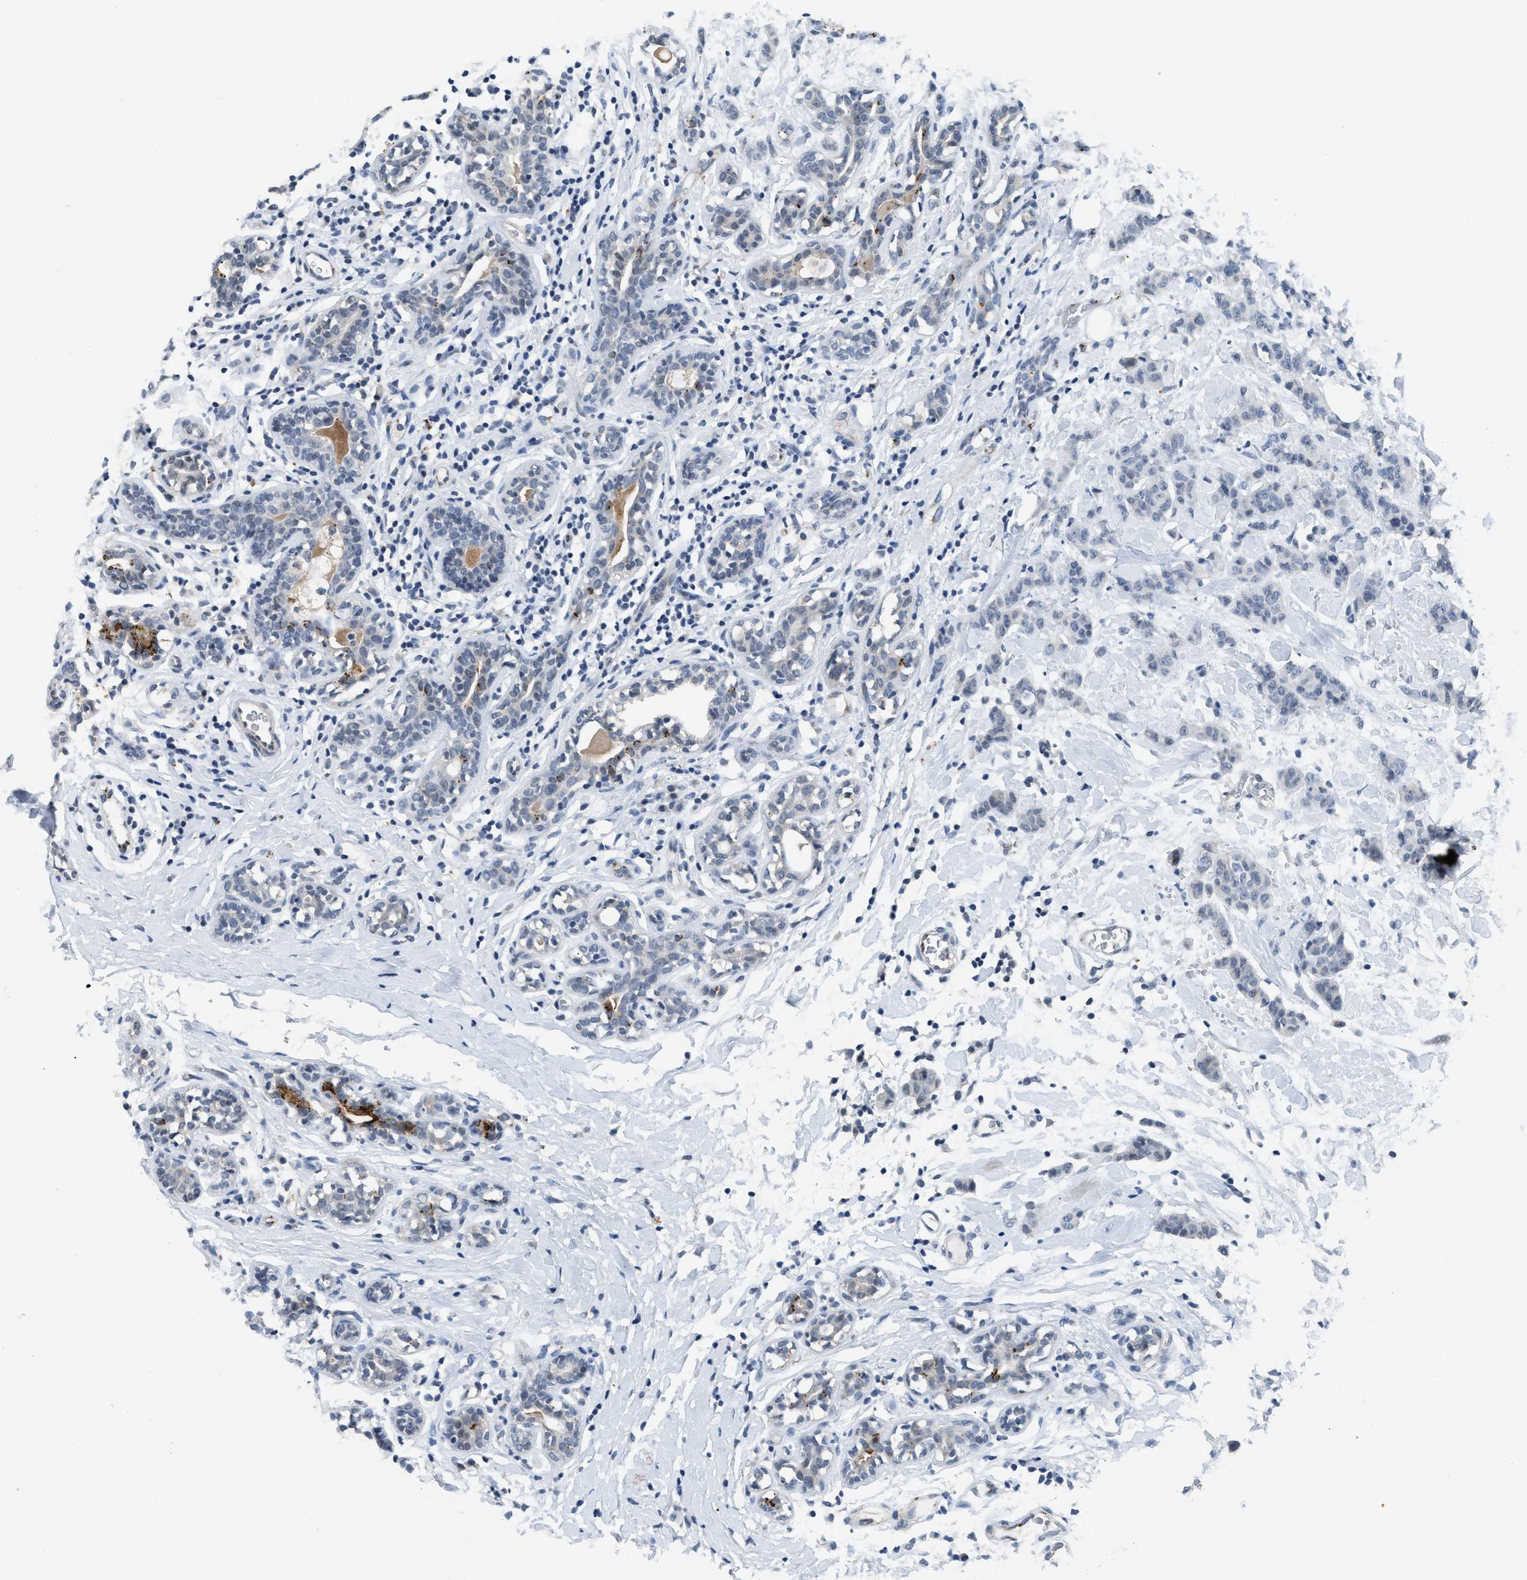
{"staining": {"intensity": "negative", "quantity": "none", "location": "none"}, "tissue": "breast cancer", "cell_type": "Tumor cells", "image_type": "cancer", "snomed": [{"axis": "morphology", "description": "Normal tissue, NOS"}, {"axis": "morphology", "description": "Duct carcinoma"}, {"axis": "topography", "description": "Breast"}], "caption": "This is an immunohistochemistry (IHC) photomicrograph of human breast cancer (intraductal carcinoma). There is no expression in tumor cells.", "gene": "SLC5A5", "patient": {"sex": "female", "age": 40}}